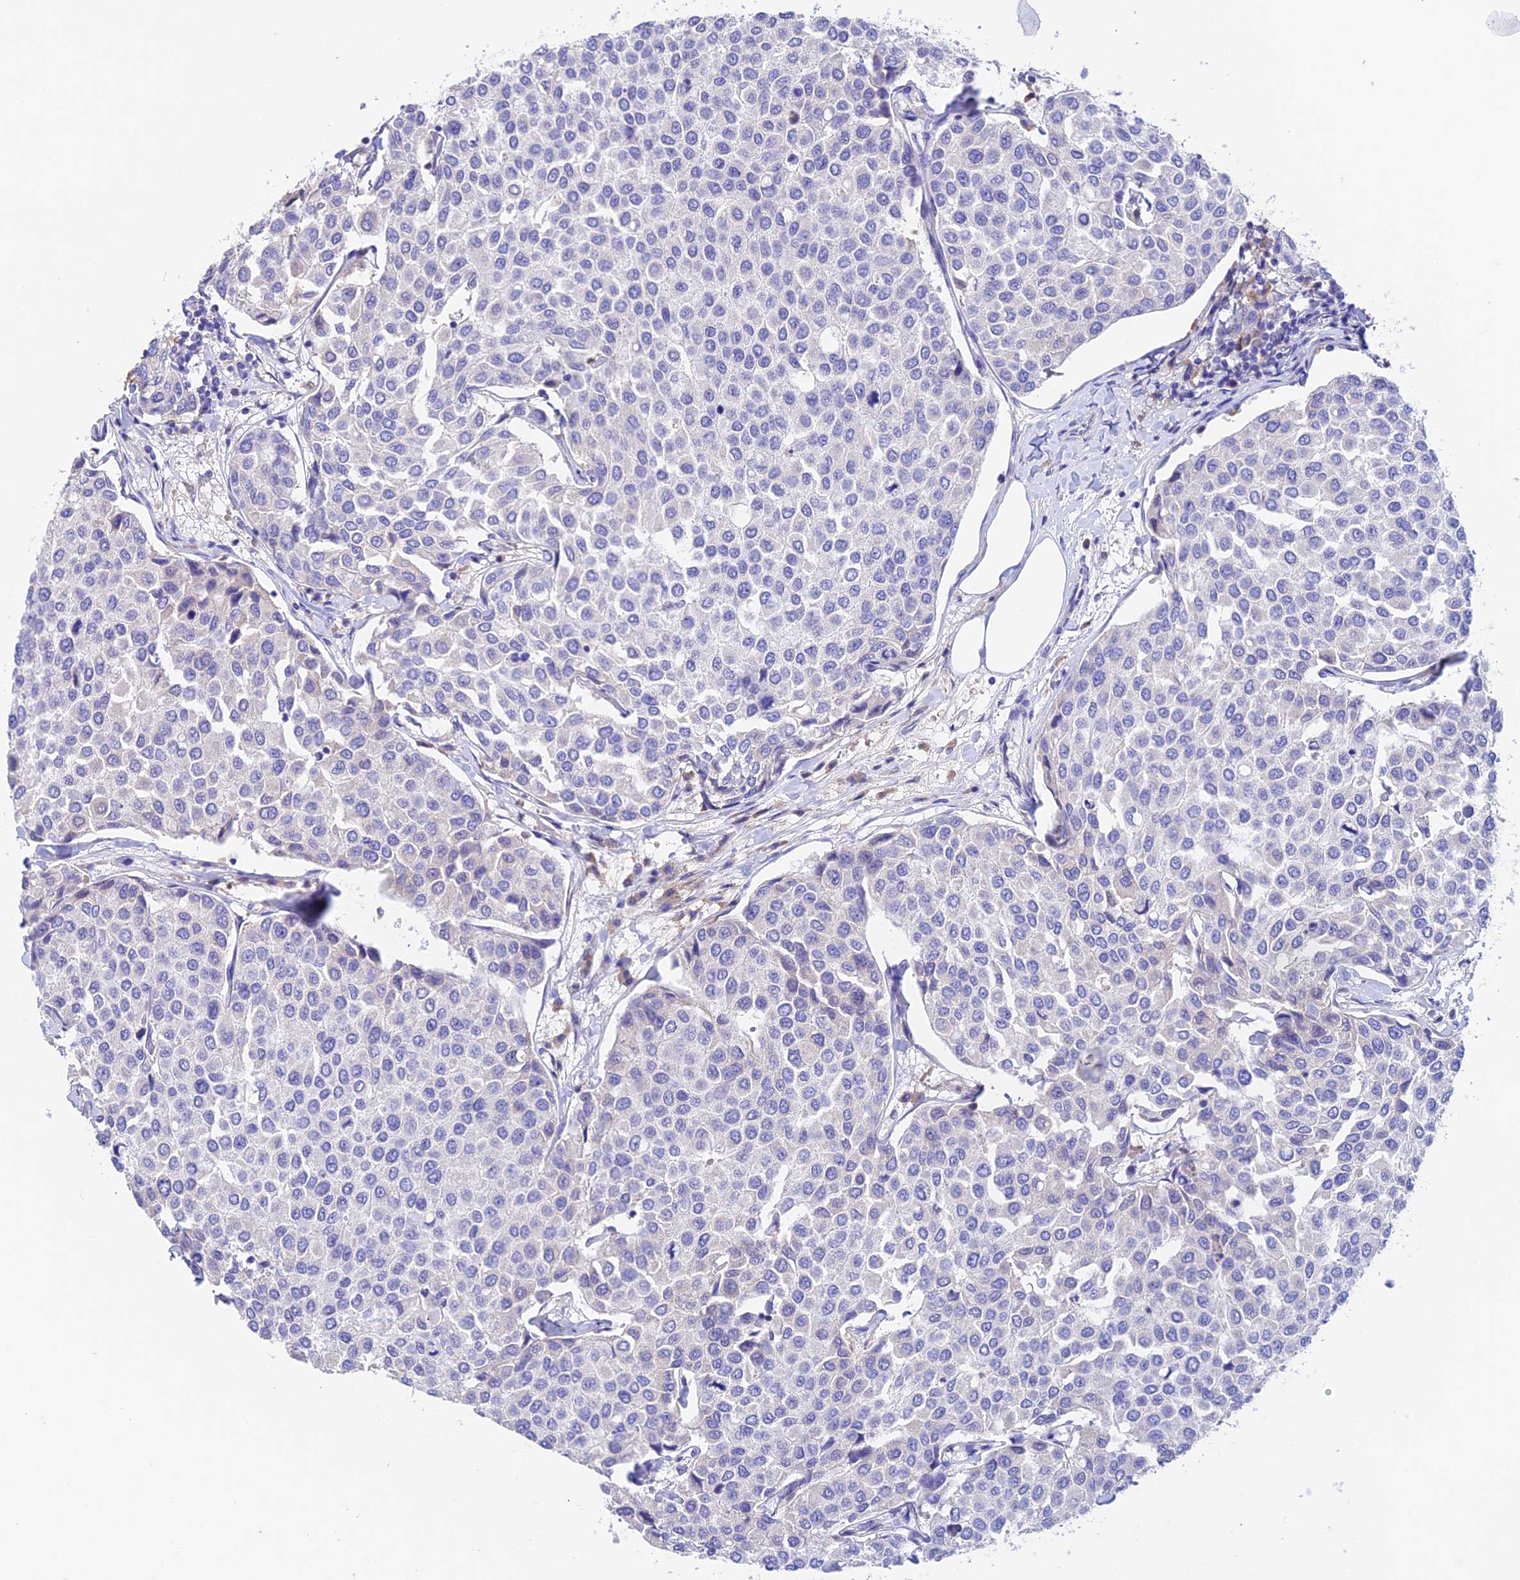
{"staining": {"intensity": "negative", "quantity": "none", "location": "none"}, "tissue": "breast cancer", "cell_type": "Tumor cells", "image_type": "cancer", "snomed": [{"axis": "morphology", "description": "Duct carcinoma"}, {"axis": "topography", "description": "Breast"}], "caption": "A micrograph of human intraductal carcinoma (breast) is negative for staining in tumor cells.", "gene": "EMC3", "patient": {"sex": "female", "age": 55}}